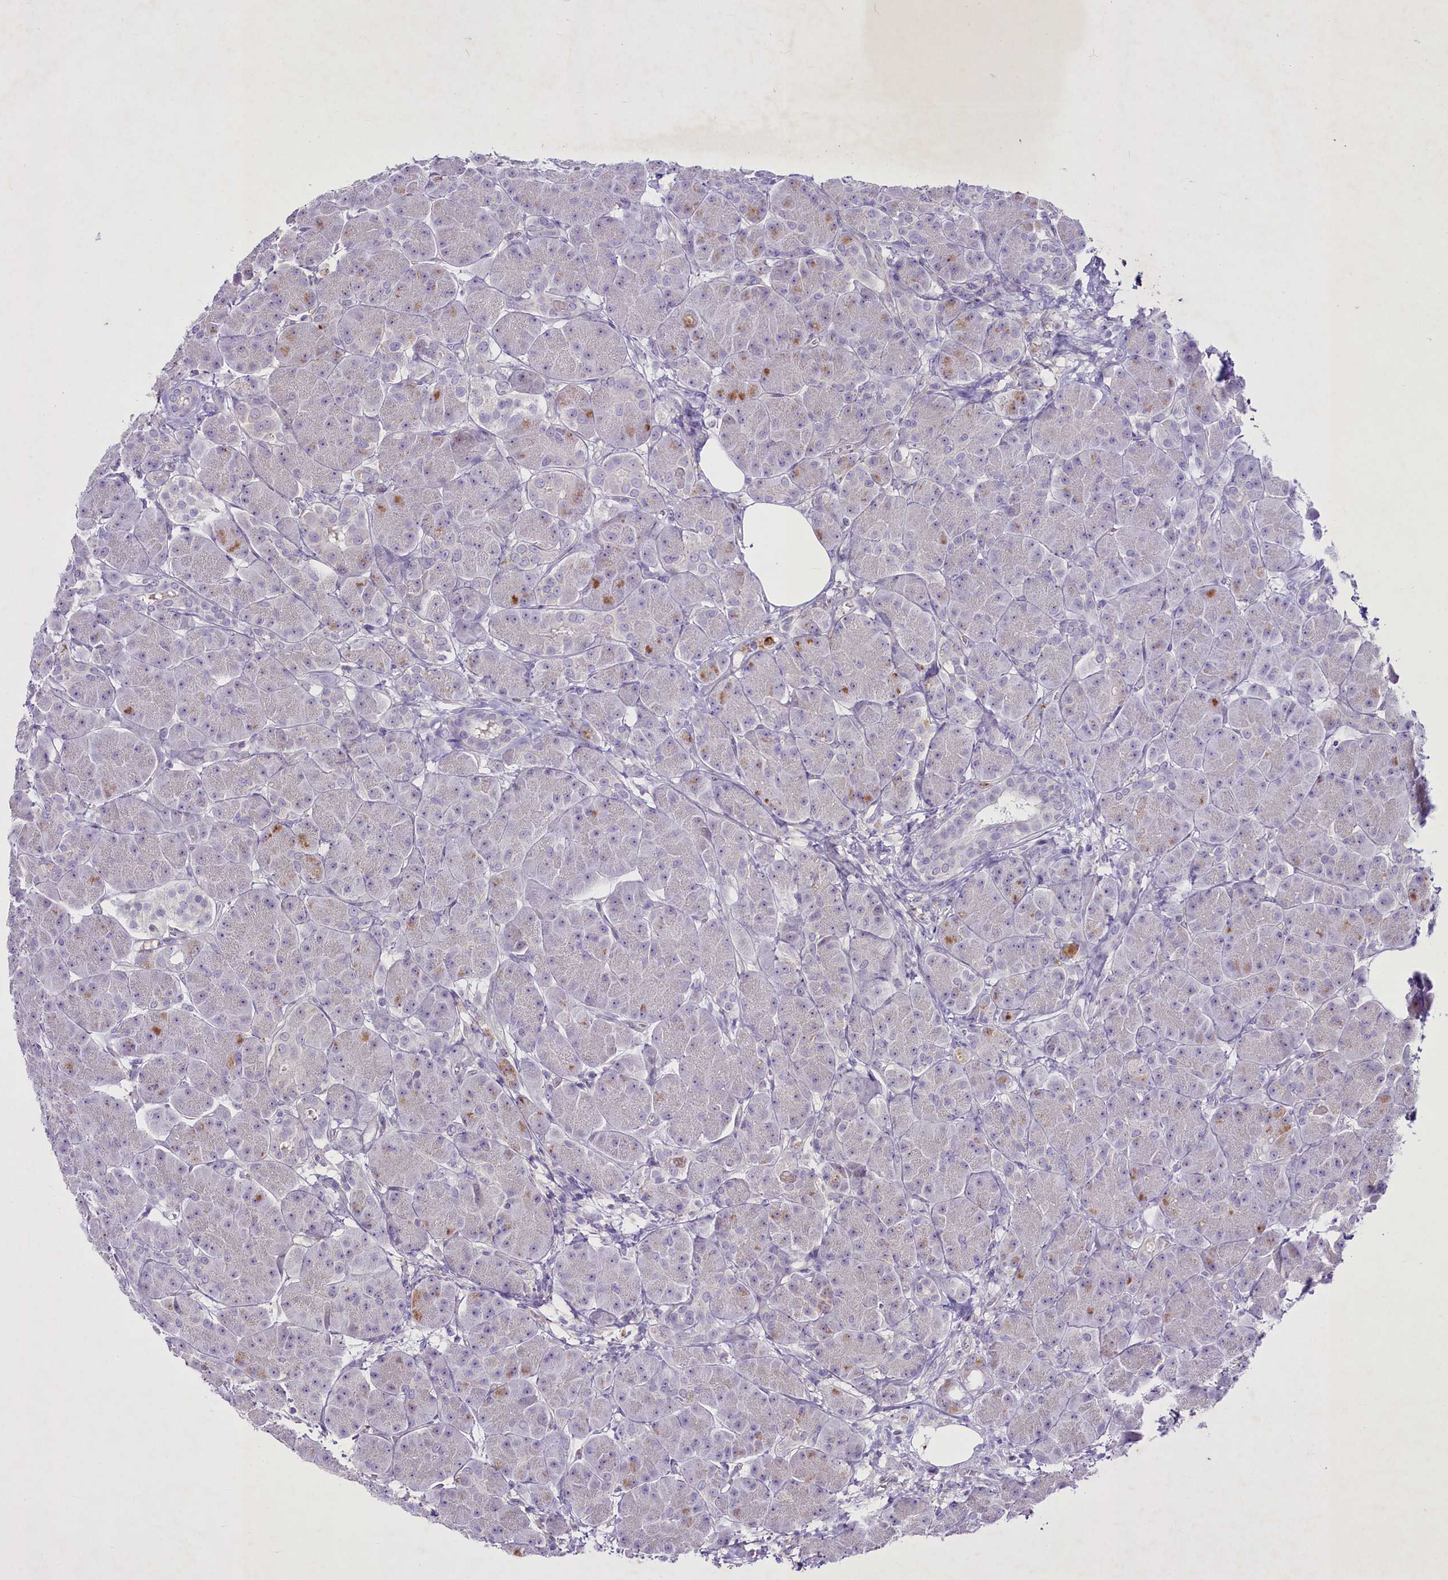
{"staining": {"intensity": "negative", "quantity": "none", "location": "none"}, "tissue": "pancreas", "cell_type": "Exocrine glandular cells", "image_type": "normal", "snomed": [{"axis": "morphology", "description": "Normal tissue, NOS"}, {"axis": "topography", "description": "Pancreas"}], "caption": "A histopathology image of pancreas stained for a protein displays no brown staining in exocrine glandular cells.", "gene": "FAM209B", "patient": {"sex": "male", "age": 63}}